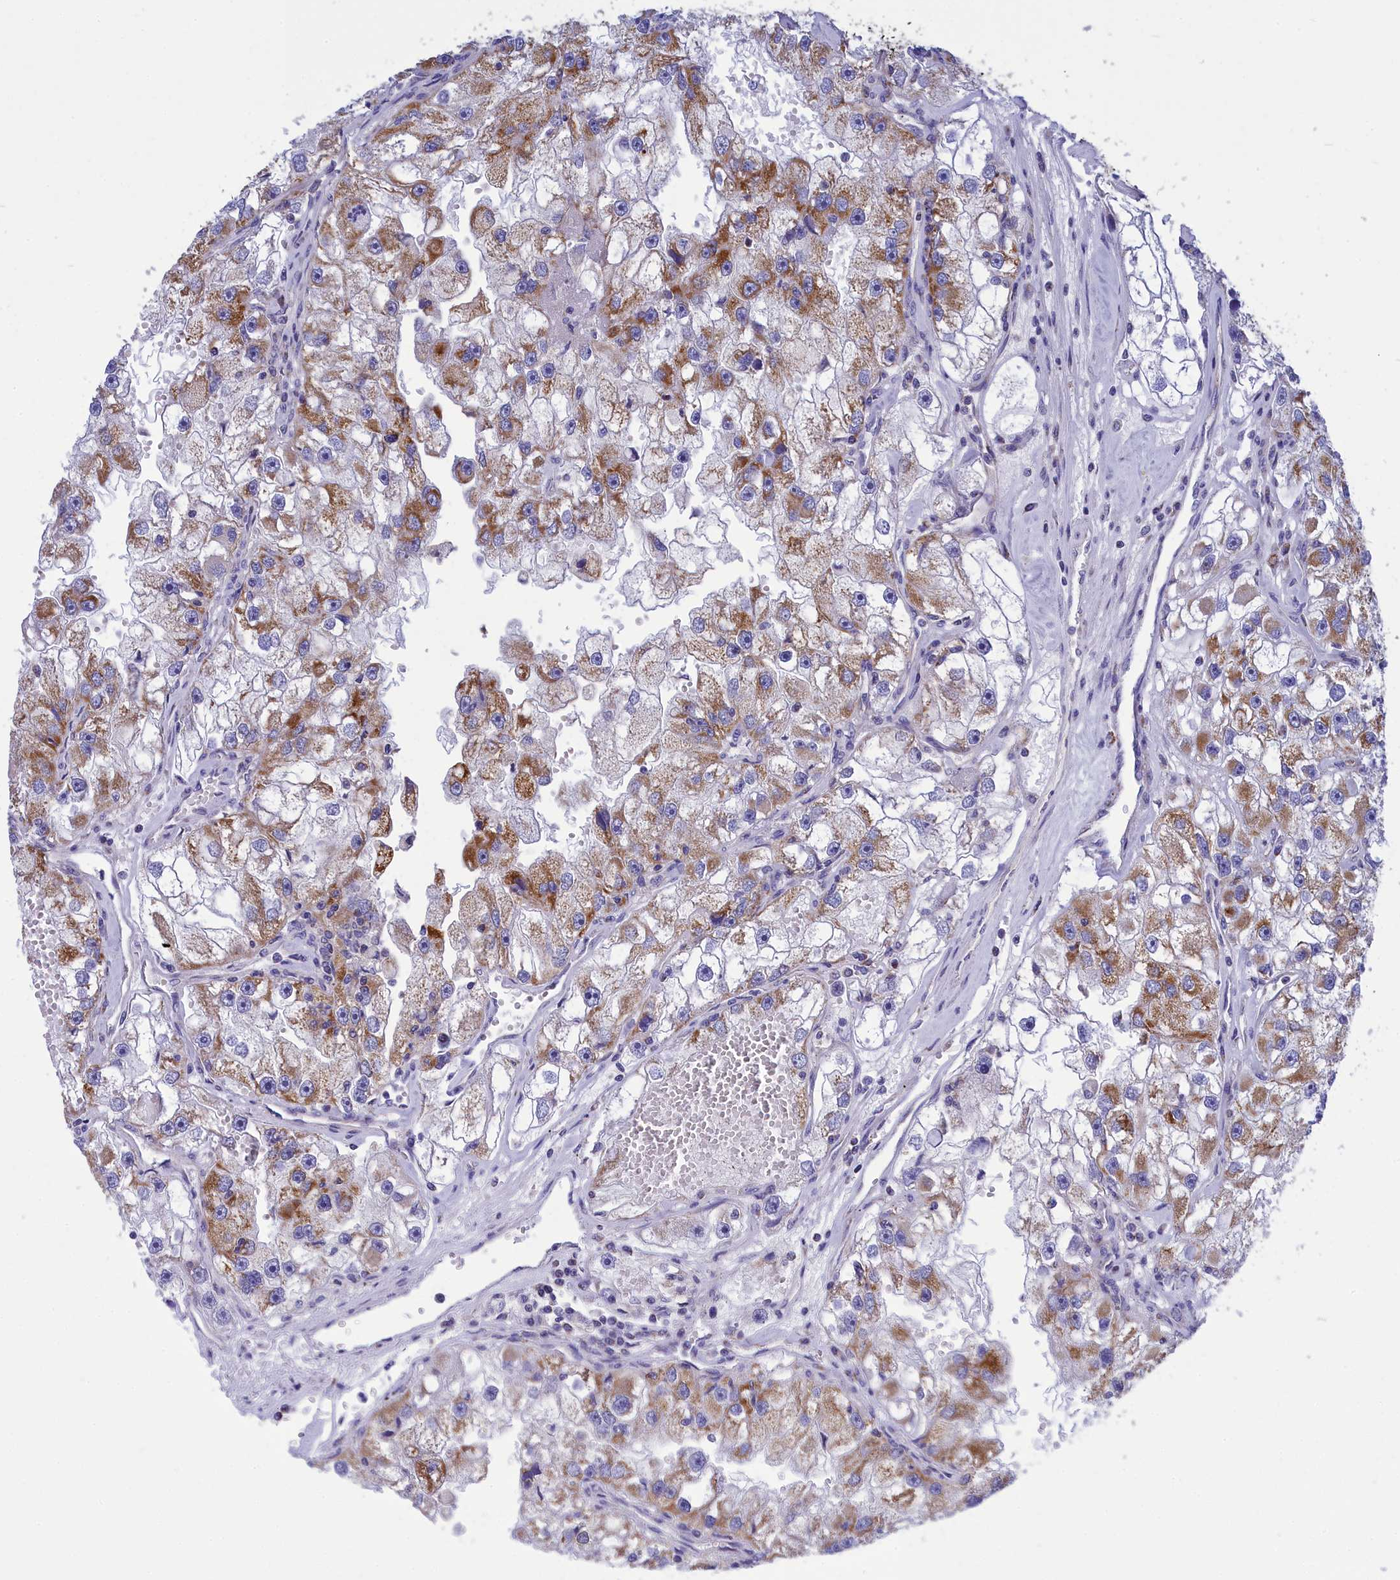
{"staining": {"intensity": "moderate", "quantity": ">75%", "location": "cytoplasmic/membranous"}, "tissue": "renal cancer", "cell_type": "Tumor cells", "image_type": "cancer", "snomed": [{"axis": "morphology", "description": "Adenocarcinoma, NOS"}, {"axis": "topography", "description": "Kidney"}], "caption": "DAB (3,3'-diaminobenzidine) immunohistochemical staining of renal adenocarcinoma demonstrates moderate cytoplasmic/membranous protein positivity in approximately >75% of tumor cells. (brown staining indicates protein expression, while blue staining denotes nuclei).", "gene": "CCRL2", "patient": {"sex": "male", "age": 63}}